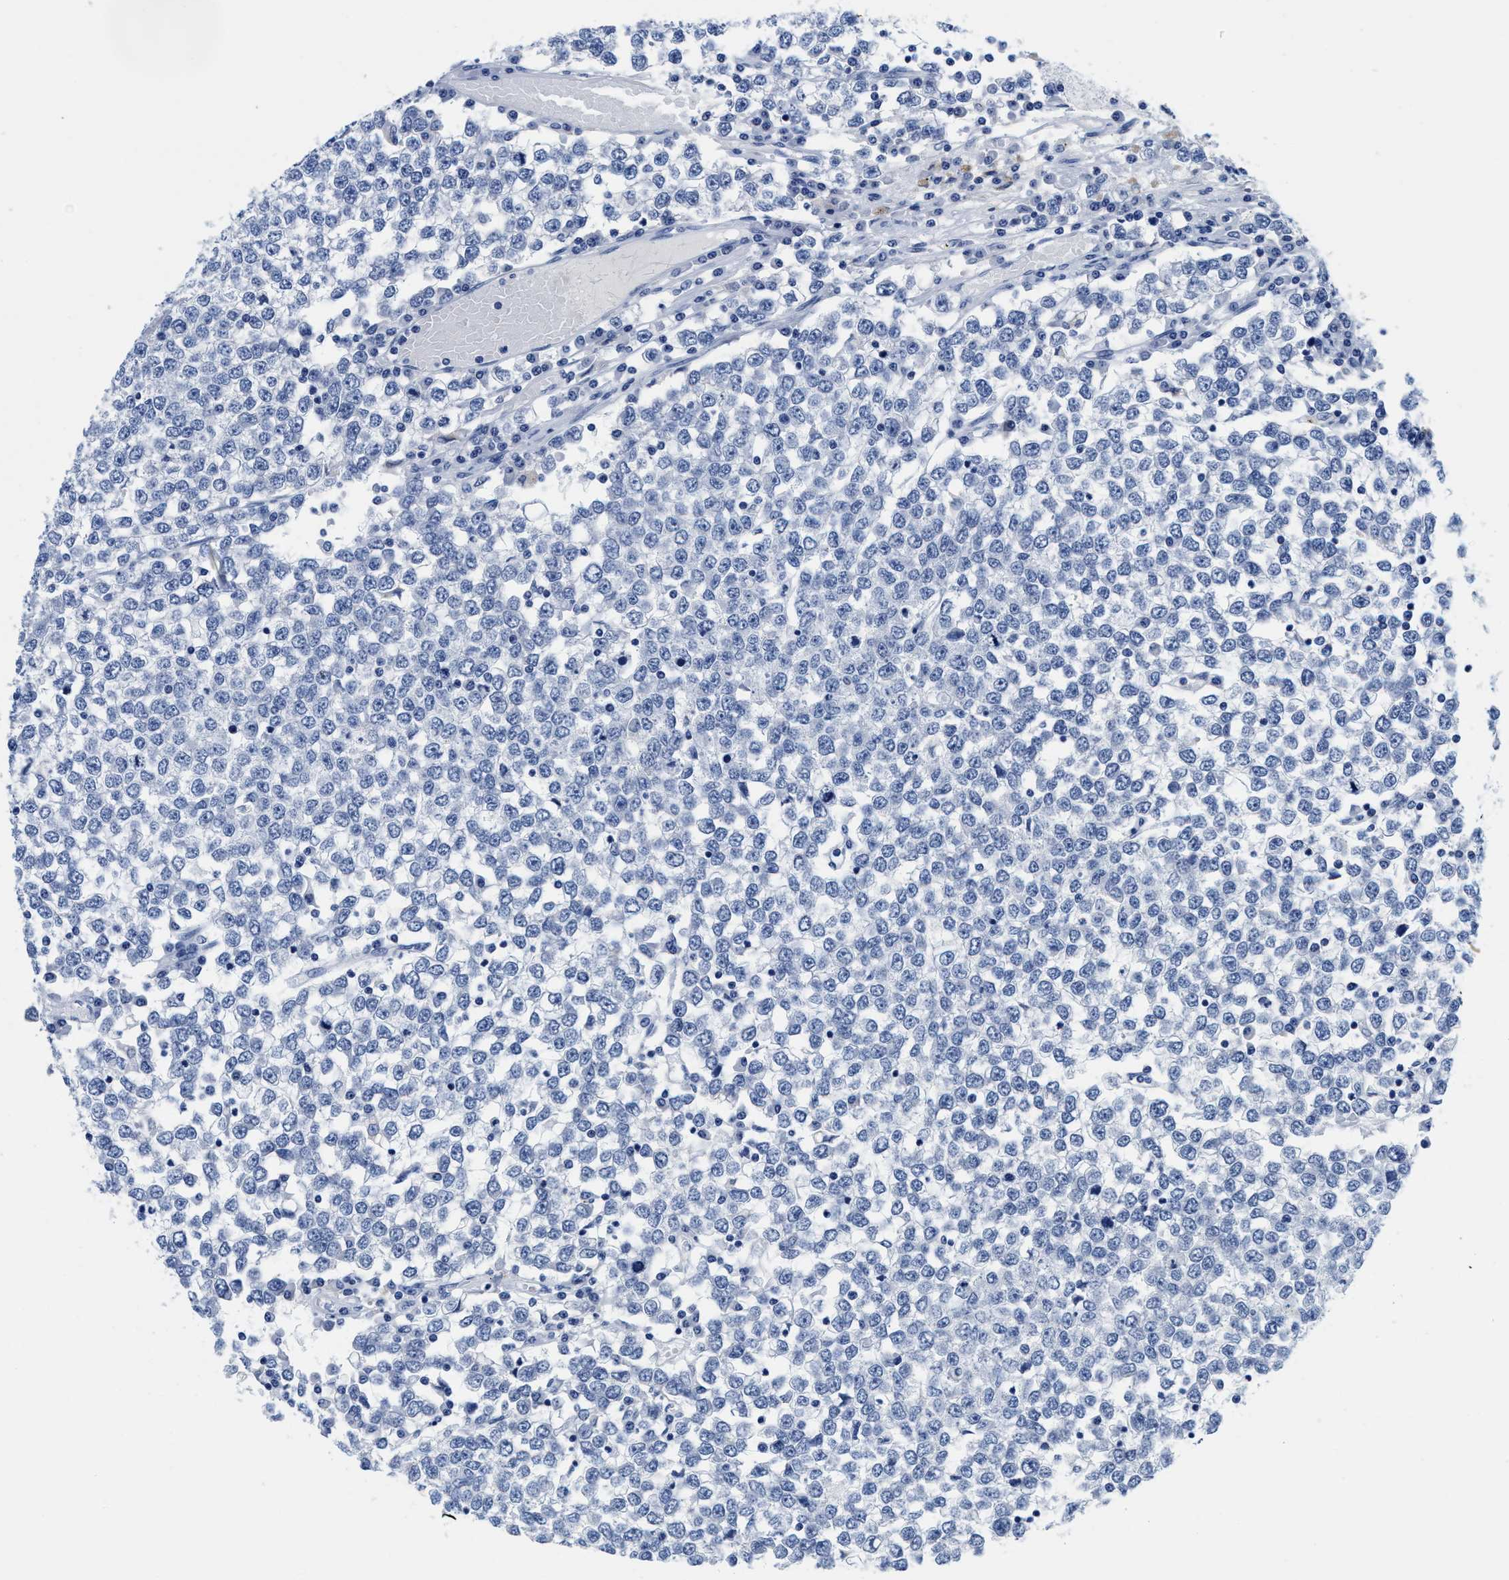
{"staining": {"intensity": "negative", "quantity": "none", "location": "none"}, "tissue": "testis cancer", "cell_type": "Tumor cells", "image_type": "cancer", "snomed": [{"axis": "morphology", "description": "Seminoma, NOS"}, {"axis": "topography", "description": "Testis"}], "caption": "Micrograph shows no significant protein positivity in tumor cells of testis cancer.", "gene": "TTC3", "patient": {"sex": "male", "age": 65}}